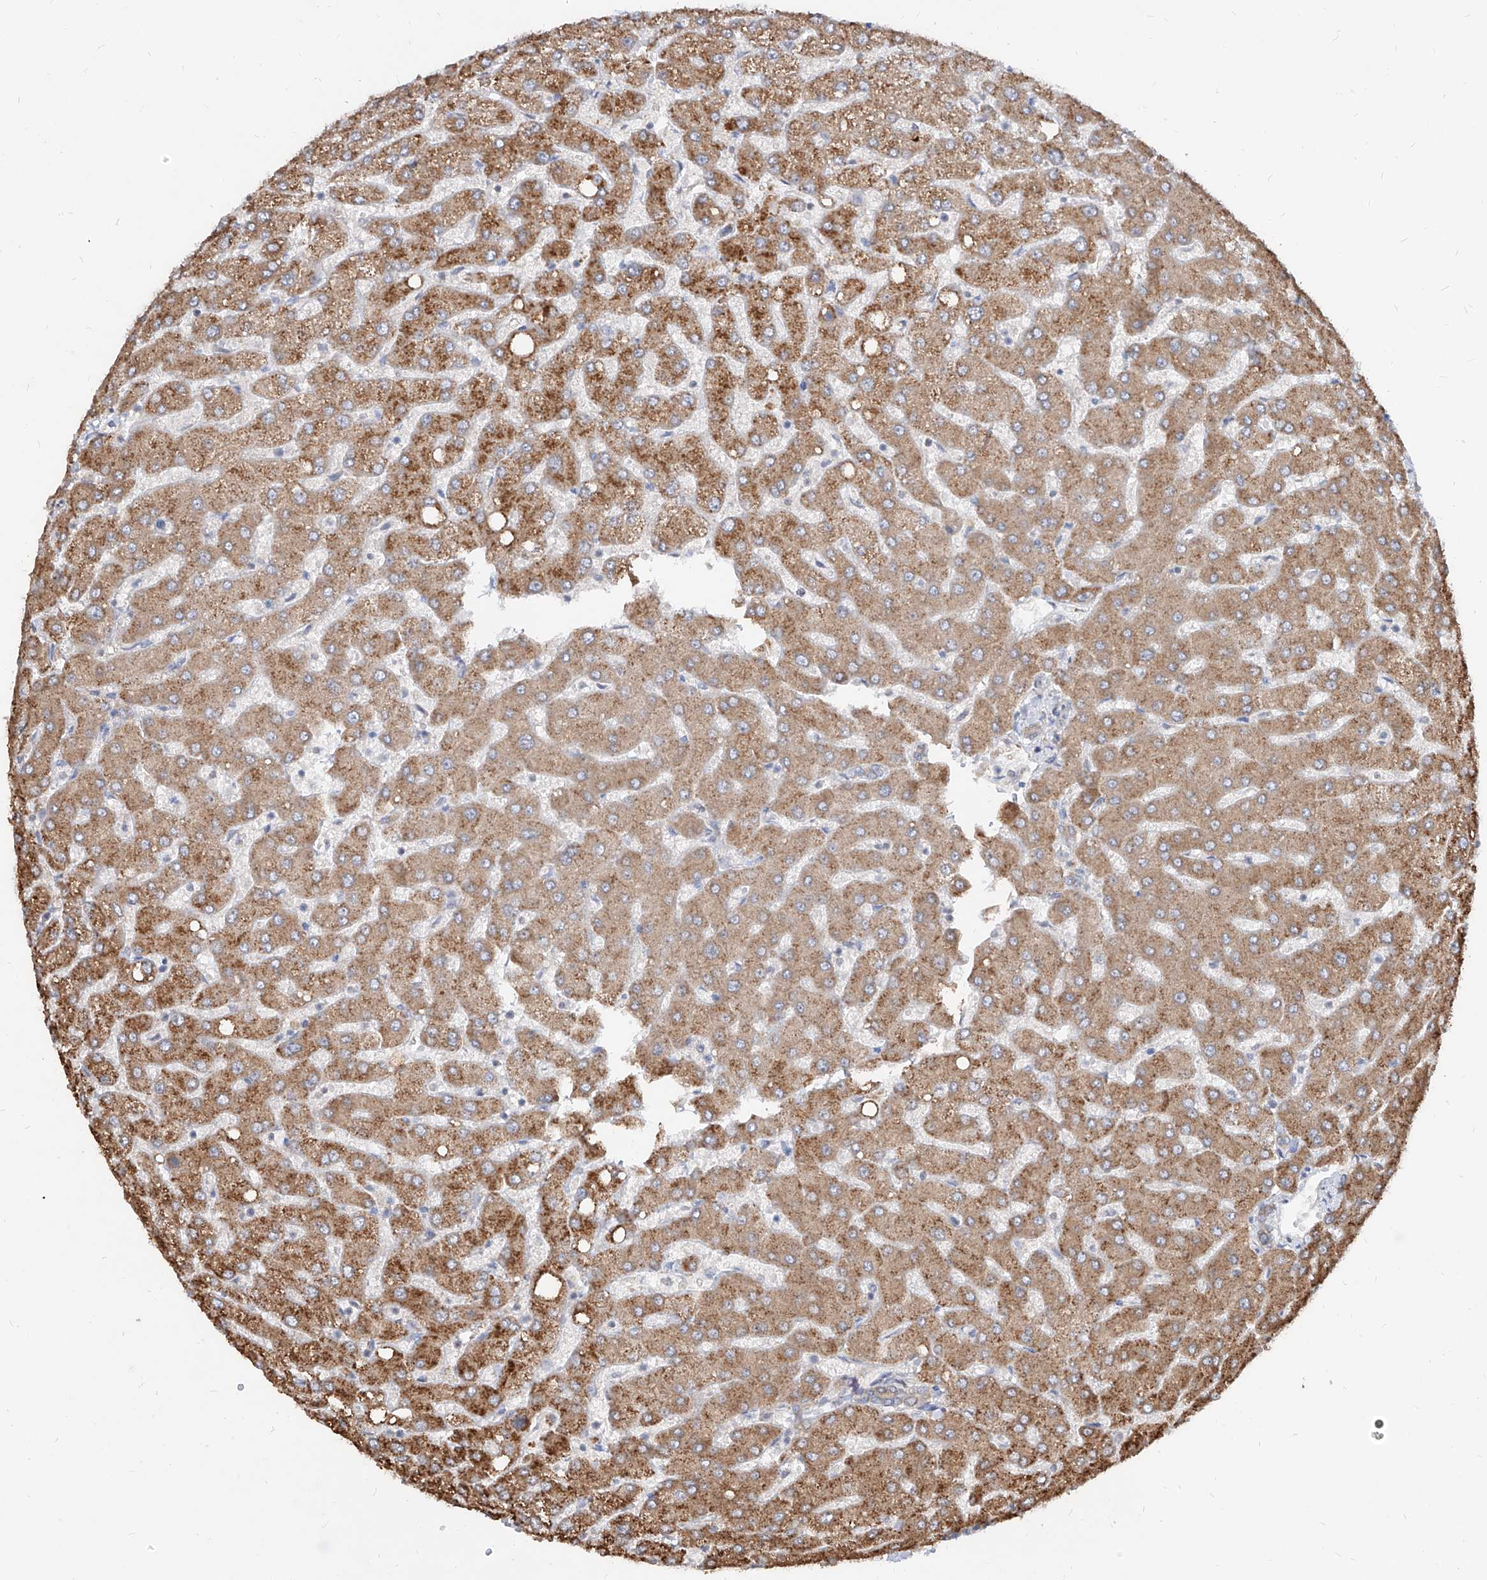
{"staining": {"intensity": "negative", "quantity": "none", "location": "none"}, "tissue": "liver", "cell_type": "Cholangiocytes", "image_type": "normal", "snomed": [{"axis": "morphology", "description": "Normal tissue, NOS"}, {"axis": "topography", "description": "Liver"}], "caption": "High power microscopy histopathology image of an immunohistochemistry (IHC) micrograph of unremarkable liver, revealing no significant staining in cholangiocytes.", "gene": "C8orf82", "patient": {"sex": "female", "age": 54}}